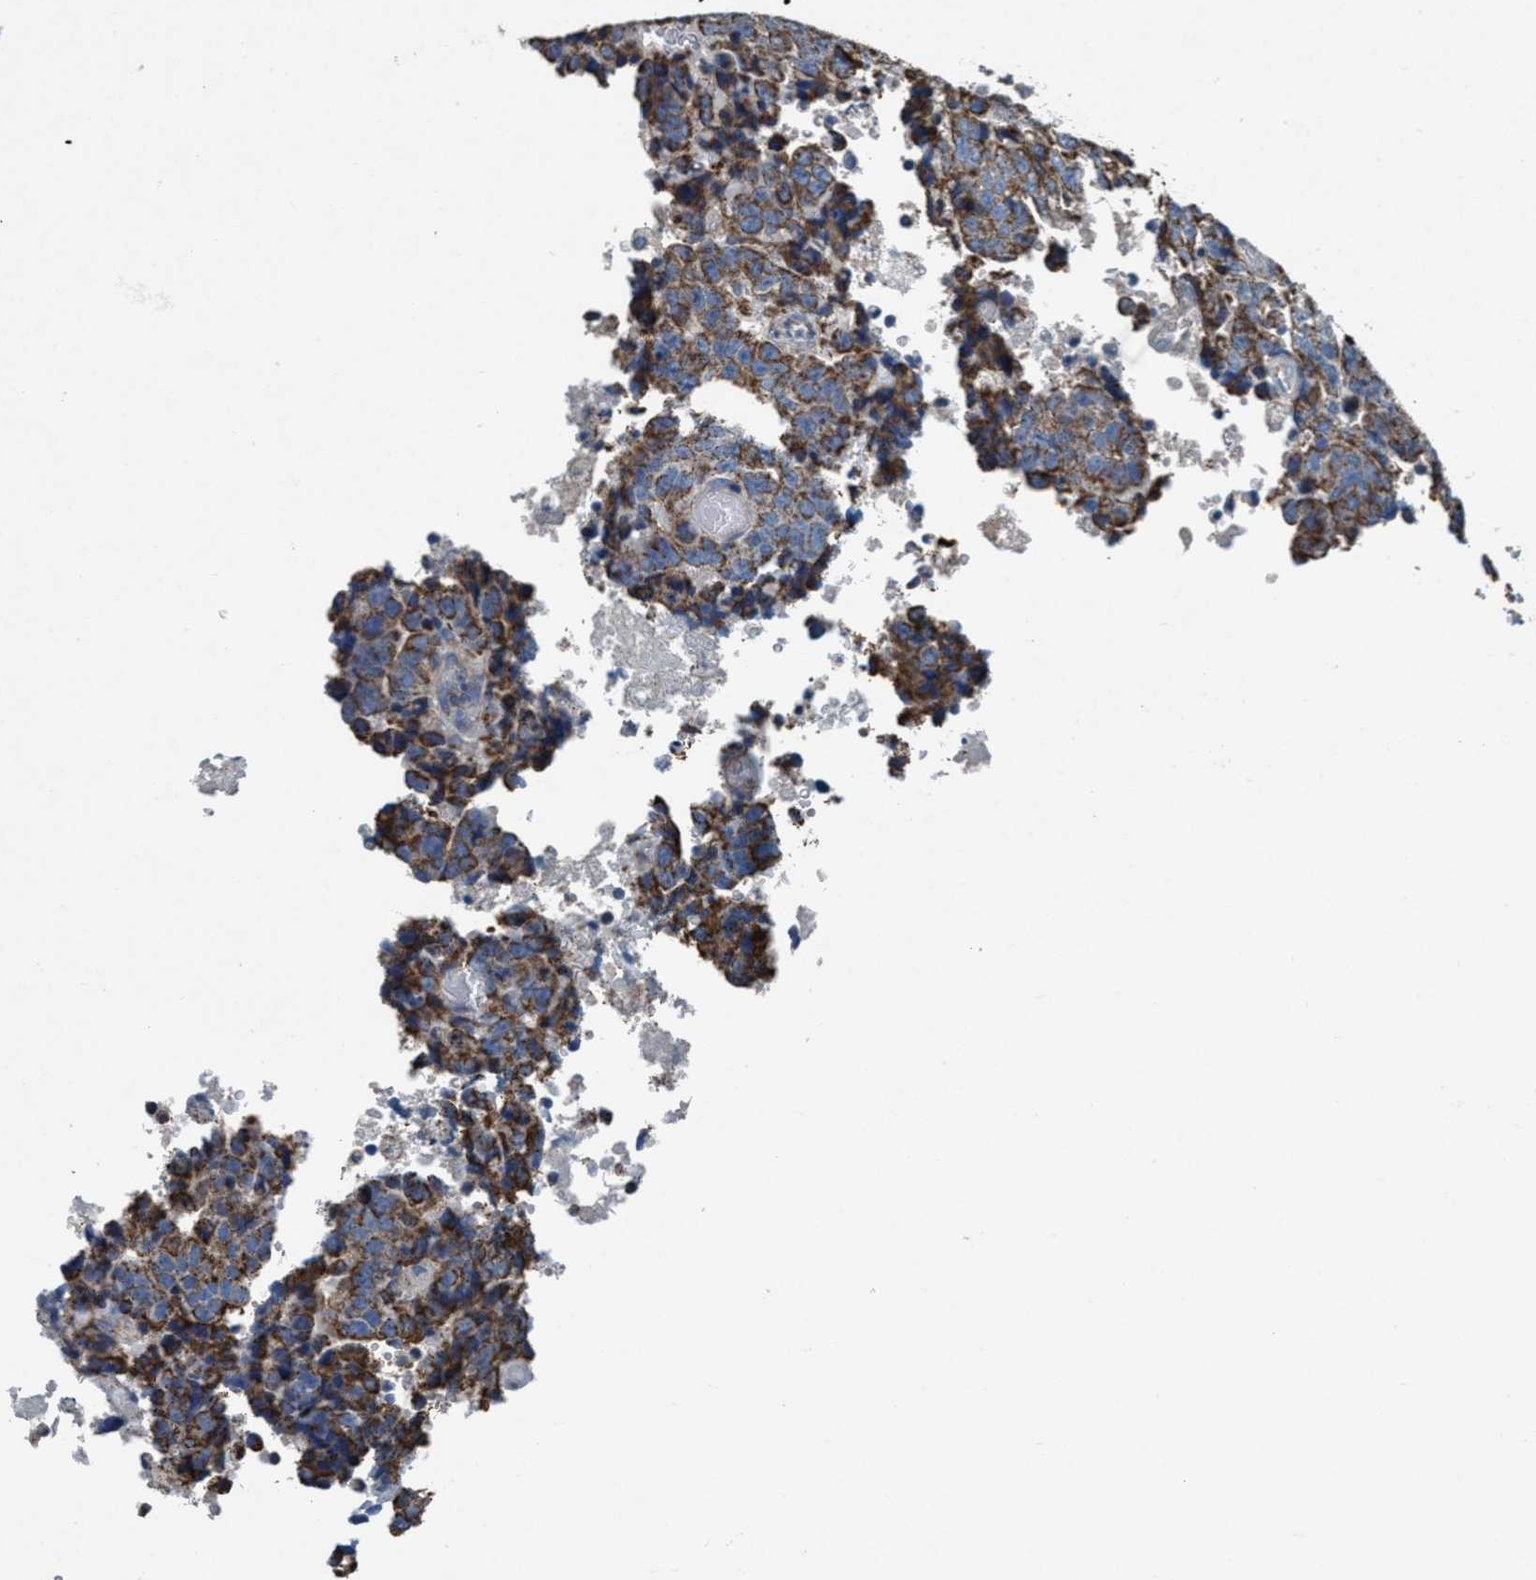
{"staining": {"intensity": "moderate", "quantity": ">75%", "location": "cytoplasmic/membranous"}, "tissue": "testis cancer", "cell_type": "Tumor cells", "image_type": "cancer", "snomed": [{"axis": "morphology", "description": "Necrosis, NOS"}, {"axis": "morphology", "description": "Carcinoma, Embryonal, NOS"}, {"axis": "topography", "description": "Testis"}], "caption": "Tumor cells show medium levels of moderate cytoplasmic/membranous expression in approximately >75% of cells in human embryonal carcinoma (testis).", "gene": "ANKFN1", "patient": {"sex": "male", "age": 19}}